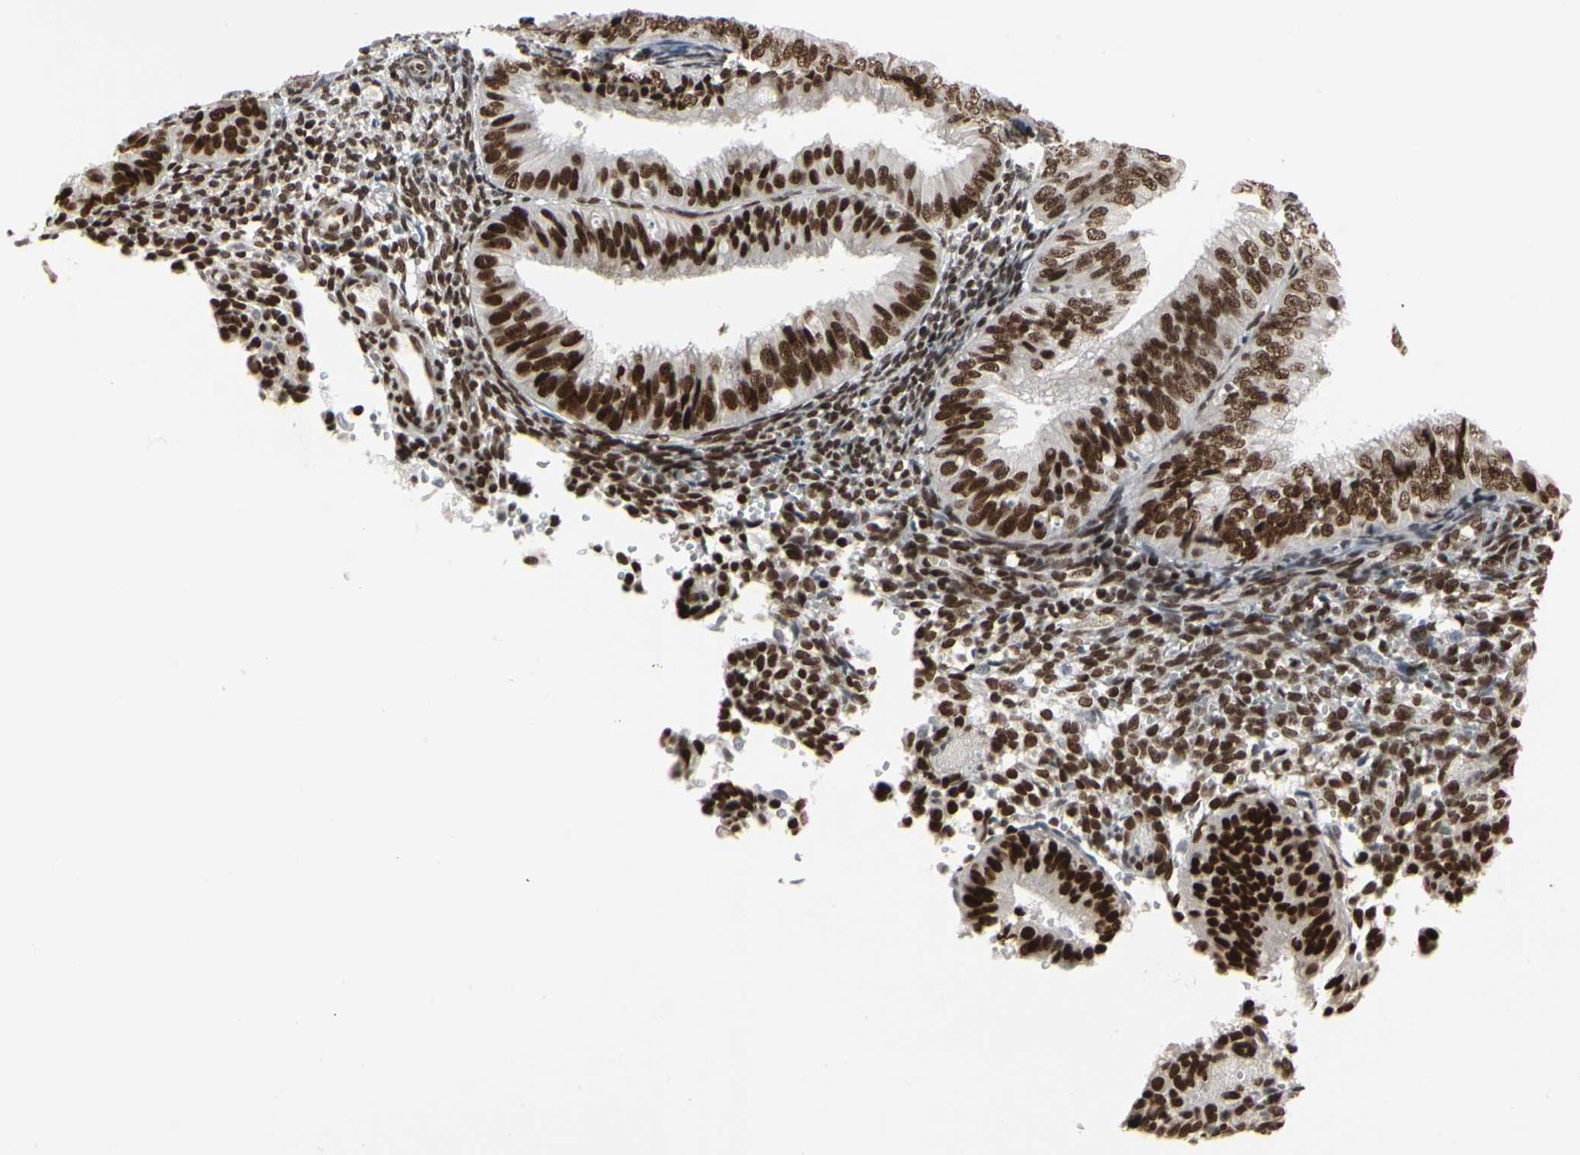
{"staining": {"intensity": "strong", "quantity": ">75%", "location": "nuclear"}, "tissue": "endometrial cancer", "cell_type": "Tumor cells", "image_type": "cancer", "snomed": [{"axis": "morphology", "description": "Normal tissue, NOS"}, {"axis": "morphology", "description": "Adenocarcinoma, NOS"}, {"axis": "topography", "description": "Endometrium"}], "caption": "Tumor cells show strong nuclear positivity in approximately >75% of cells in endometrial cancer. The staining is performed using DAB (3,3'-diaminobenzidine) brown chromogen to label protein expression. The nuclei are counter-stained blue using hematoxylin.", "gene": "HMG20A", "patient": {"sex": "female", "age": 53}}